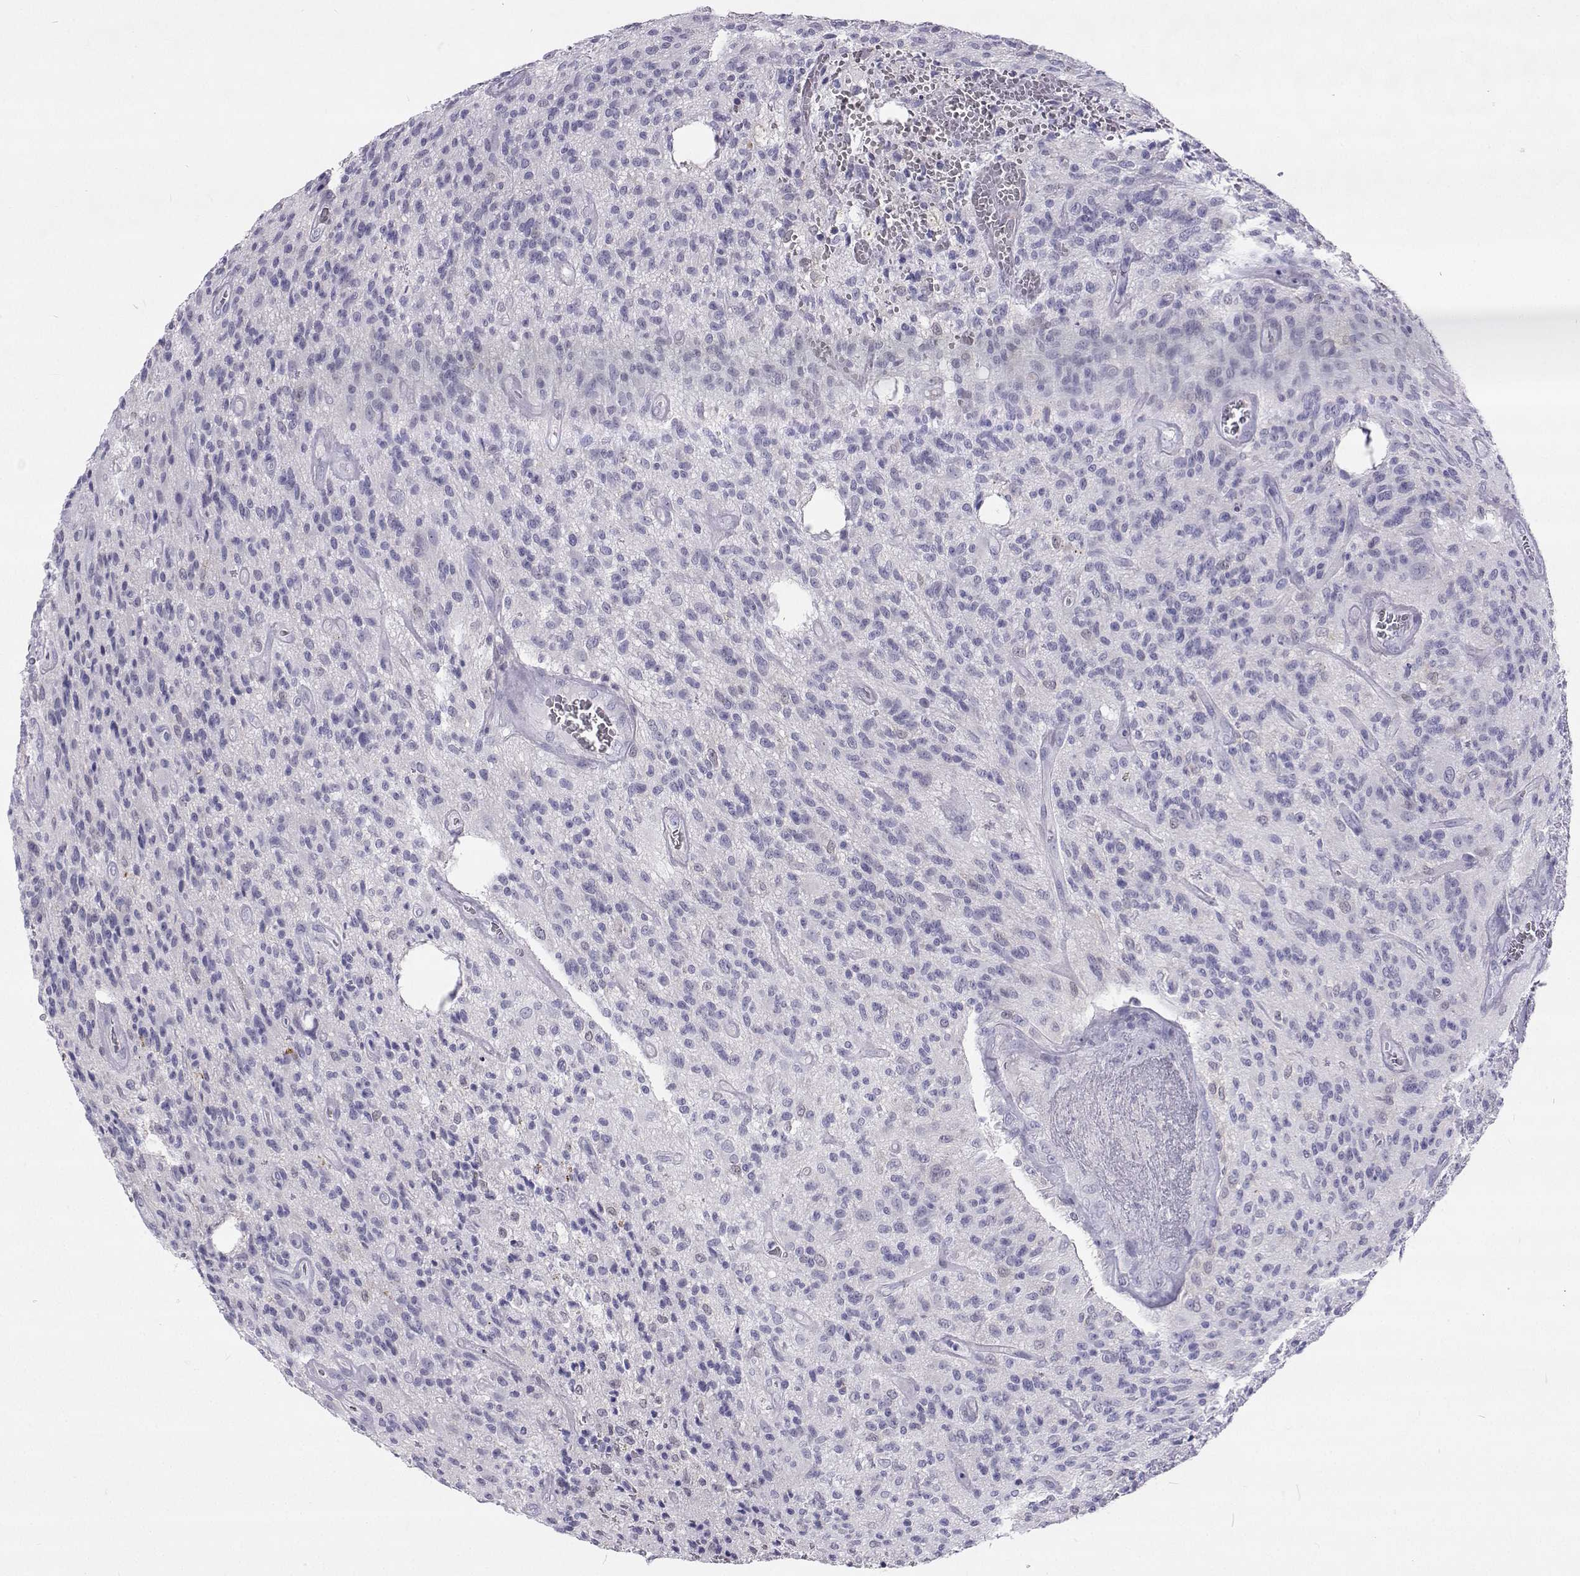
{"staining": {"intensity": "negative", "quantity": "none", "location": "none"}, "tissue": "glioma", "cell_type": "Tumor cells", "image_type": "cancer", "snomed": [{"axis": "morphology", "description": "Glioma, malignant, High grade"}, {"axis": "topography", "description": "Brain"}], "caption": "Immunohistochemical staining of glioma exhibits no significant positivity in tumor cells.", "gene": "GALM", "patient": {"sex": "male", "age": 76}}